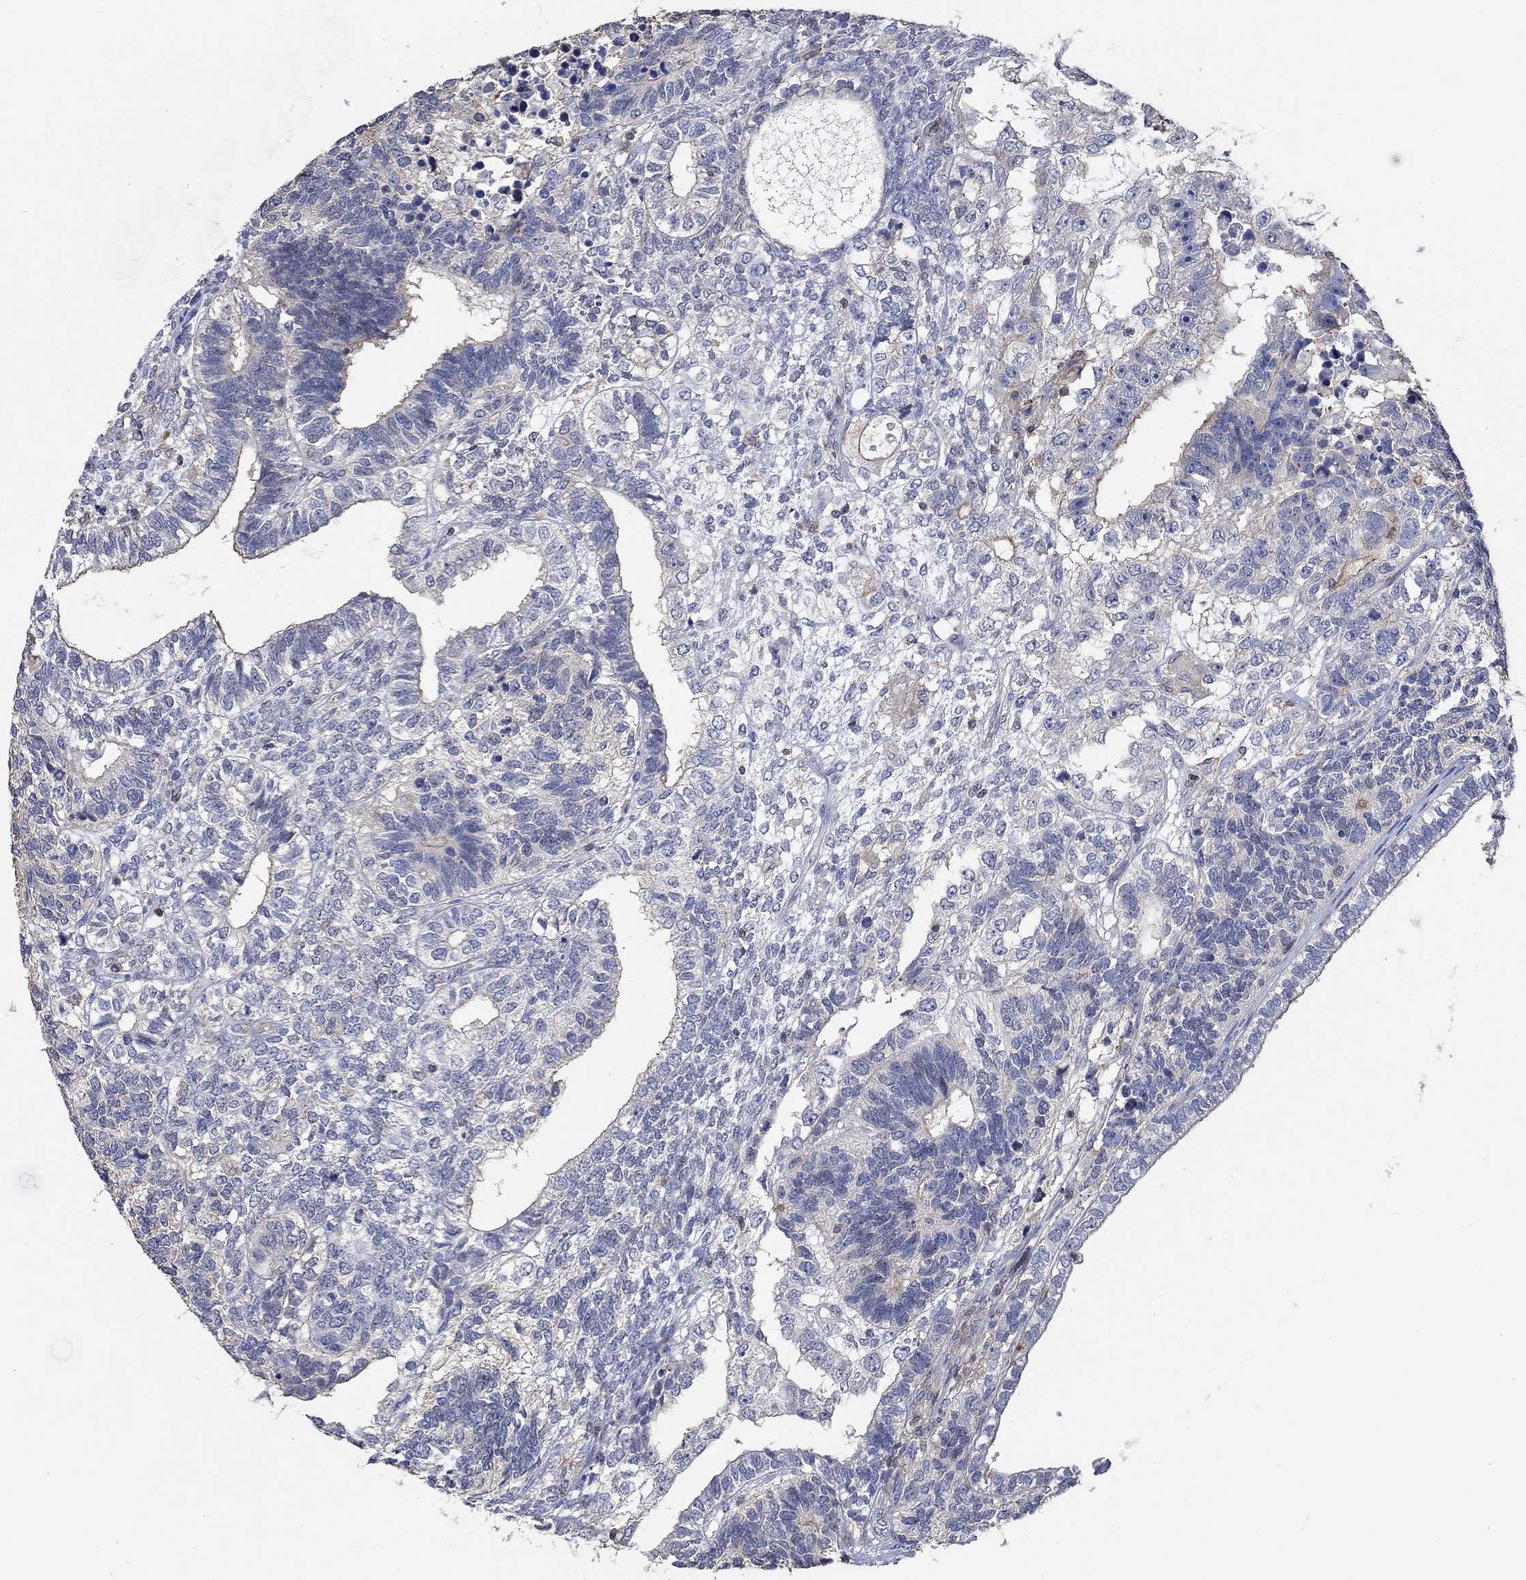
{"staining": {"intensity": "negative", "quantity": "none", "location": "none"}, "tissue": "testis cancer", "cell_type": "Tumor cells", "image_type": "cancer", "snomed": [{"axis": "morphology", "description": "Seminoma, NOS"}, {"axis": "morphology", "description": "Carcinoma, Embryonal, NOS"}, {"axis": "topography", "description": "Testis"}], "caption": "Testis embryonal carcinoma stained for a protein using IHC reveals no expression tumor cells.", "gene": "TNFAIP8L3", "patient": {"sex": "male", "age": 41}}